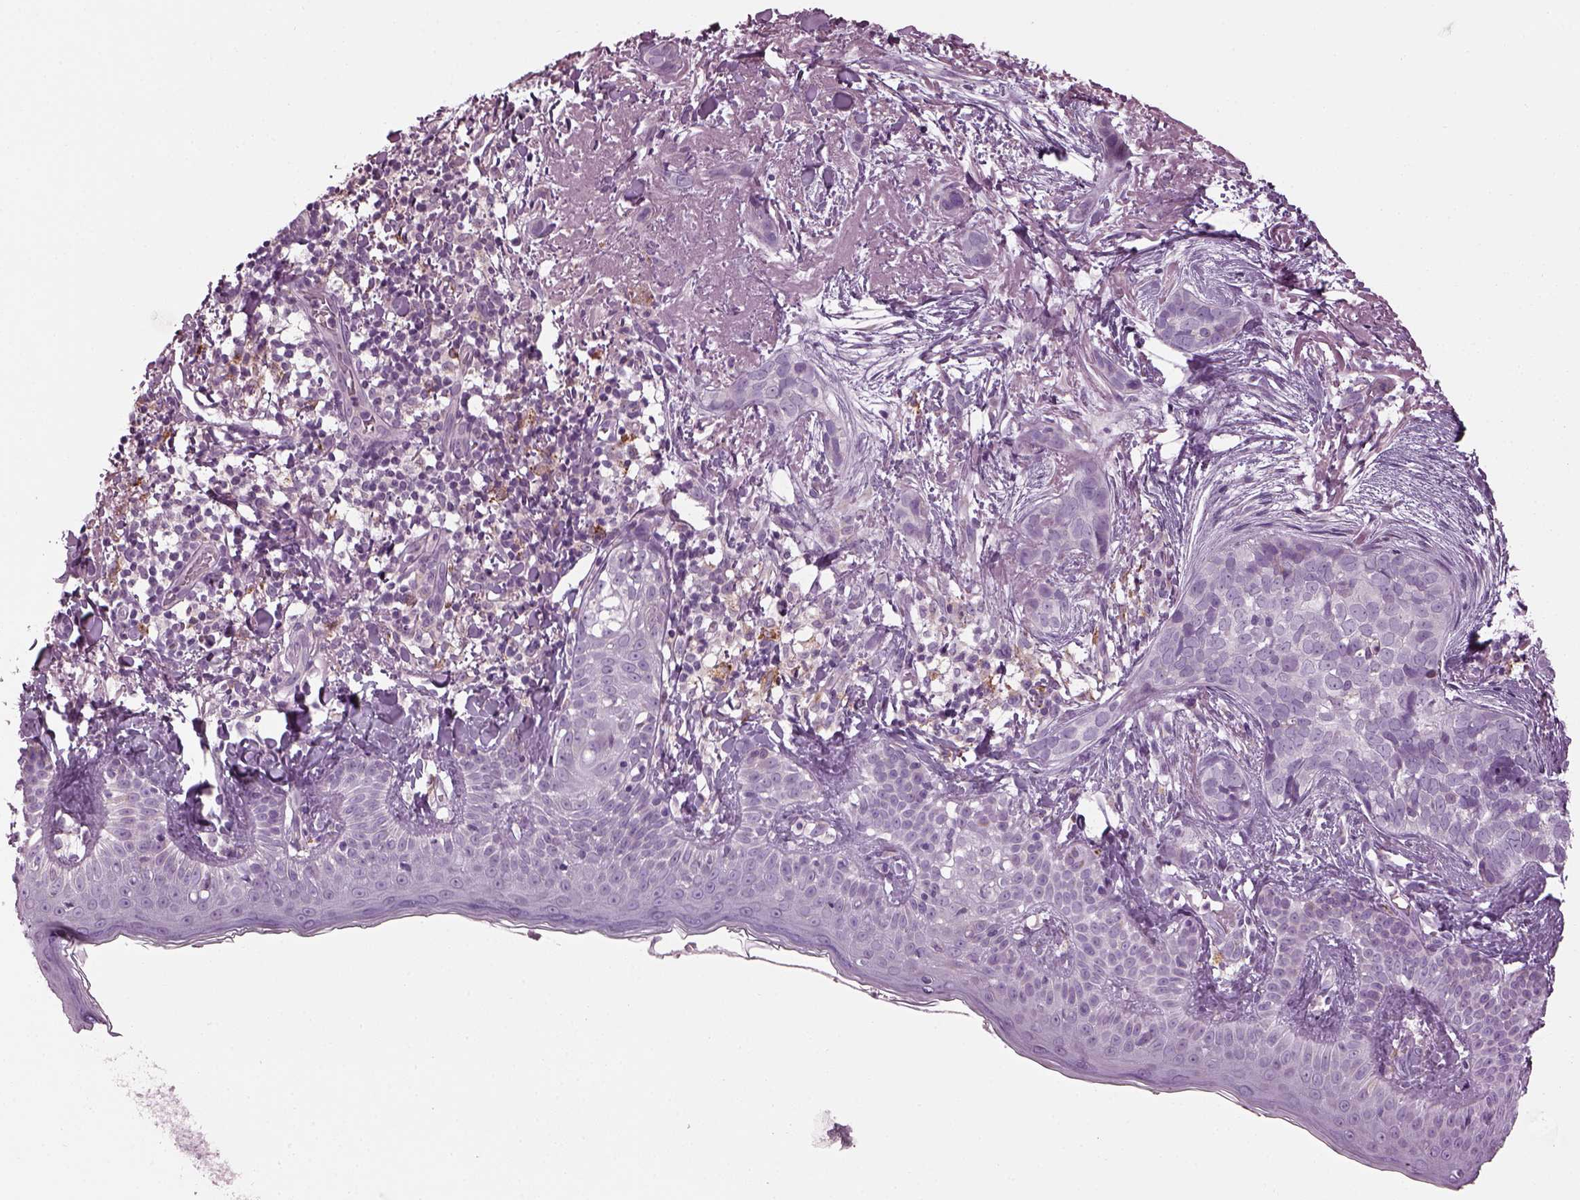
{"staining": {"intensity": "negative", "quantity": "none", "location": "none"}, "tissue": "skin cancer", "cell_type": "Tumor cells", "image_type": "cancer", "snomed": [{"axis": "morphology", "description": "Basal cell carcinoma"}, {"axis": "topography", "description": "Skin"}], "caption": "The histopathology image exhibits no staining of tumor cells in skin cancer.", "gene": "TMEM231", "patient": {"sex": "male", "age": 87}}